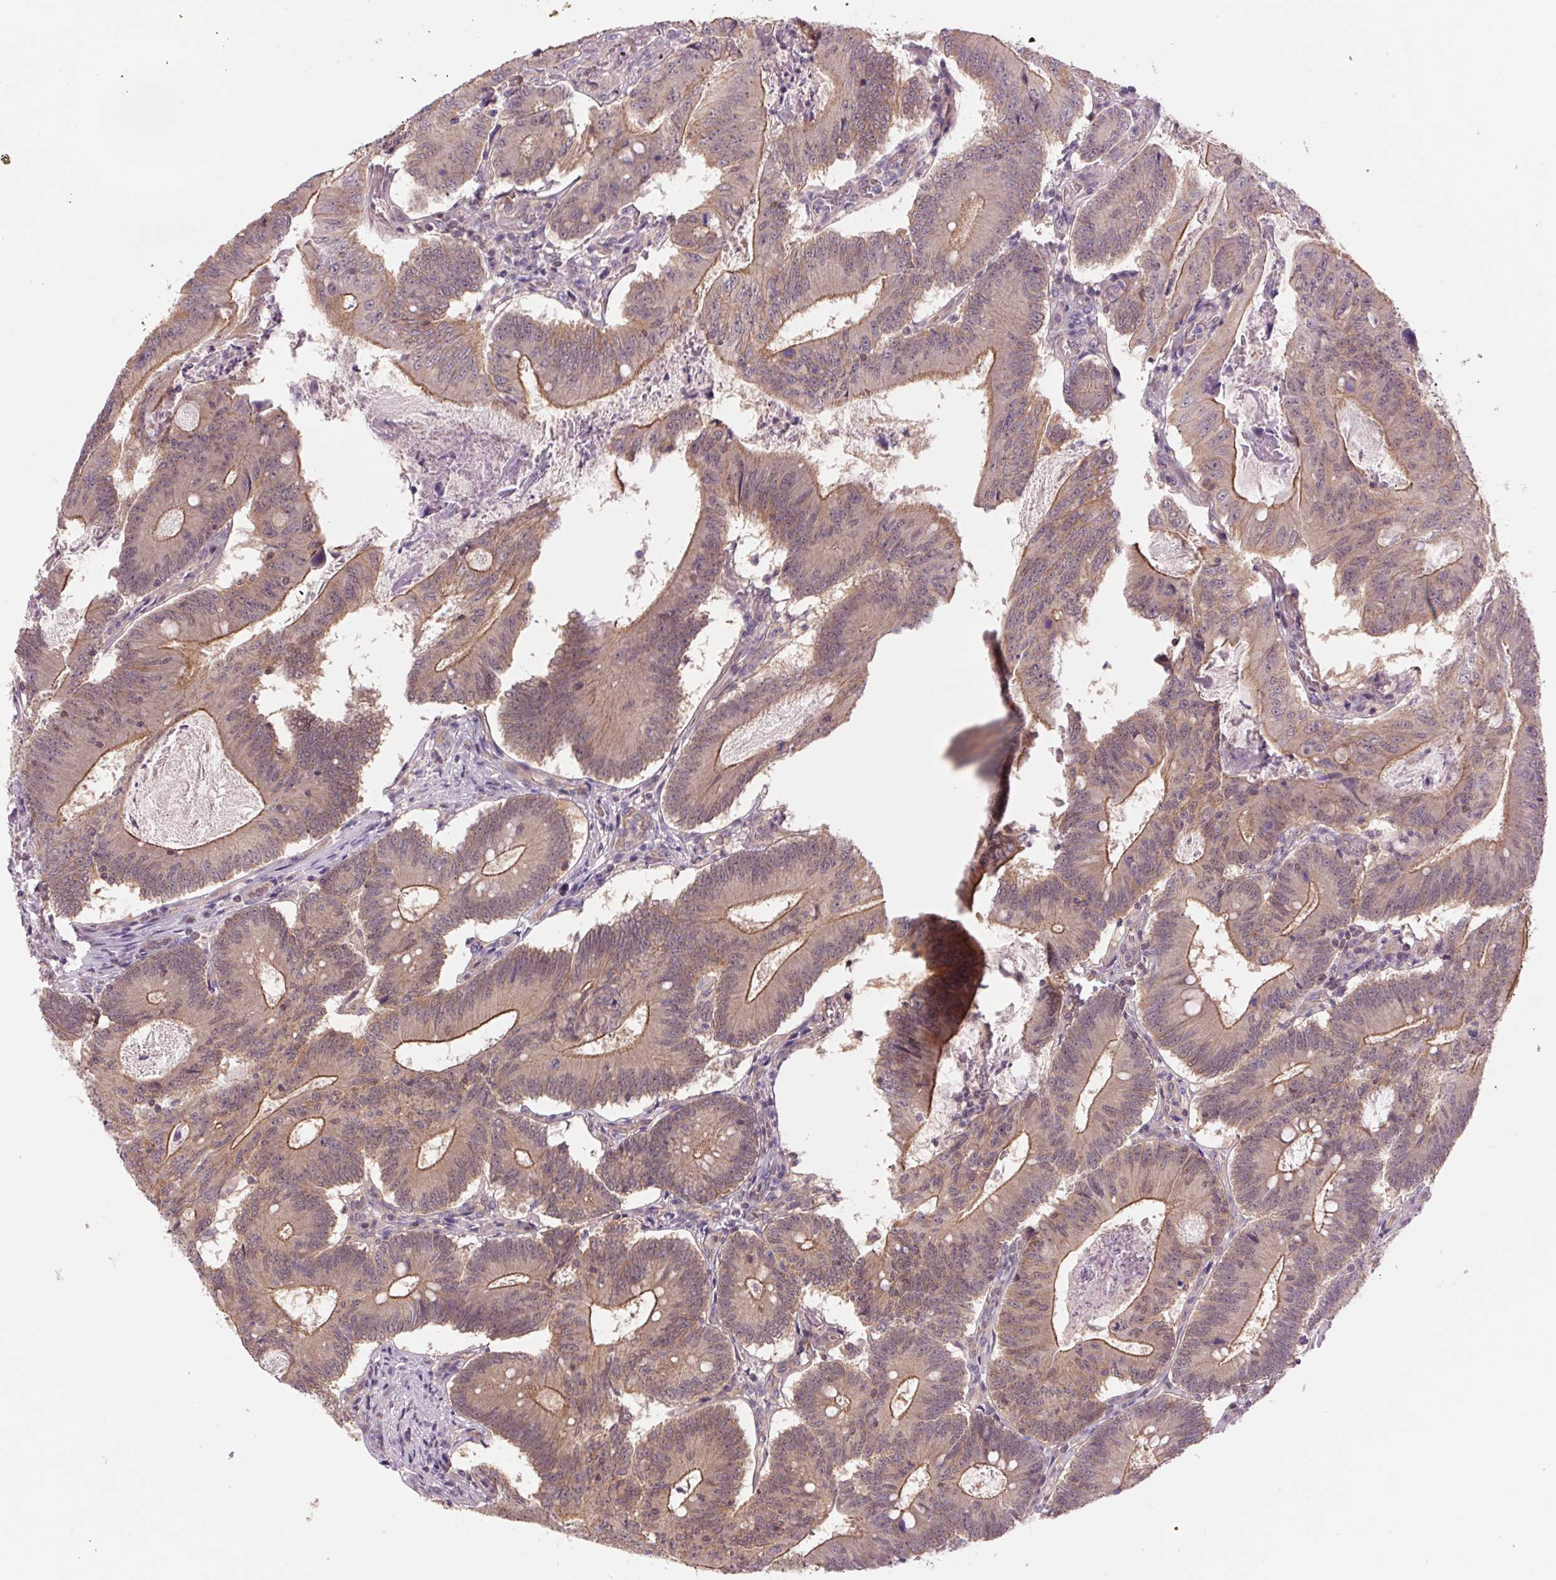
{"staining": {"intensity": "moderate", "quantity": ">75%", "location": "cytoplasmic/membranous"}, "tissue": "colorectal cancer", "cell_type": "Tumor cells", "image_type": "cancer", "snomed": [{"axis": "morphology", "description": "Adenocarcinoma, NOS"}, {"axis": "topography", "description": "Colon"}], "caption": "Adenocarcinoma (colorectal) was stained to show a protein in brown. There is medium levels of moderate cytoplasmic/membranous positivity in approximately >75% of tumor cells.", "gene": "SH3RF2", "patient": {"sex": "female", "age": 70}}